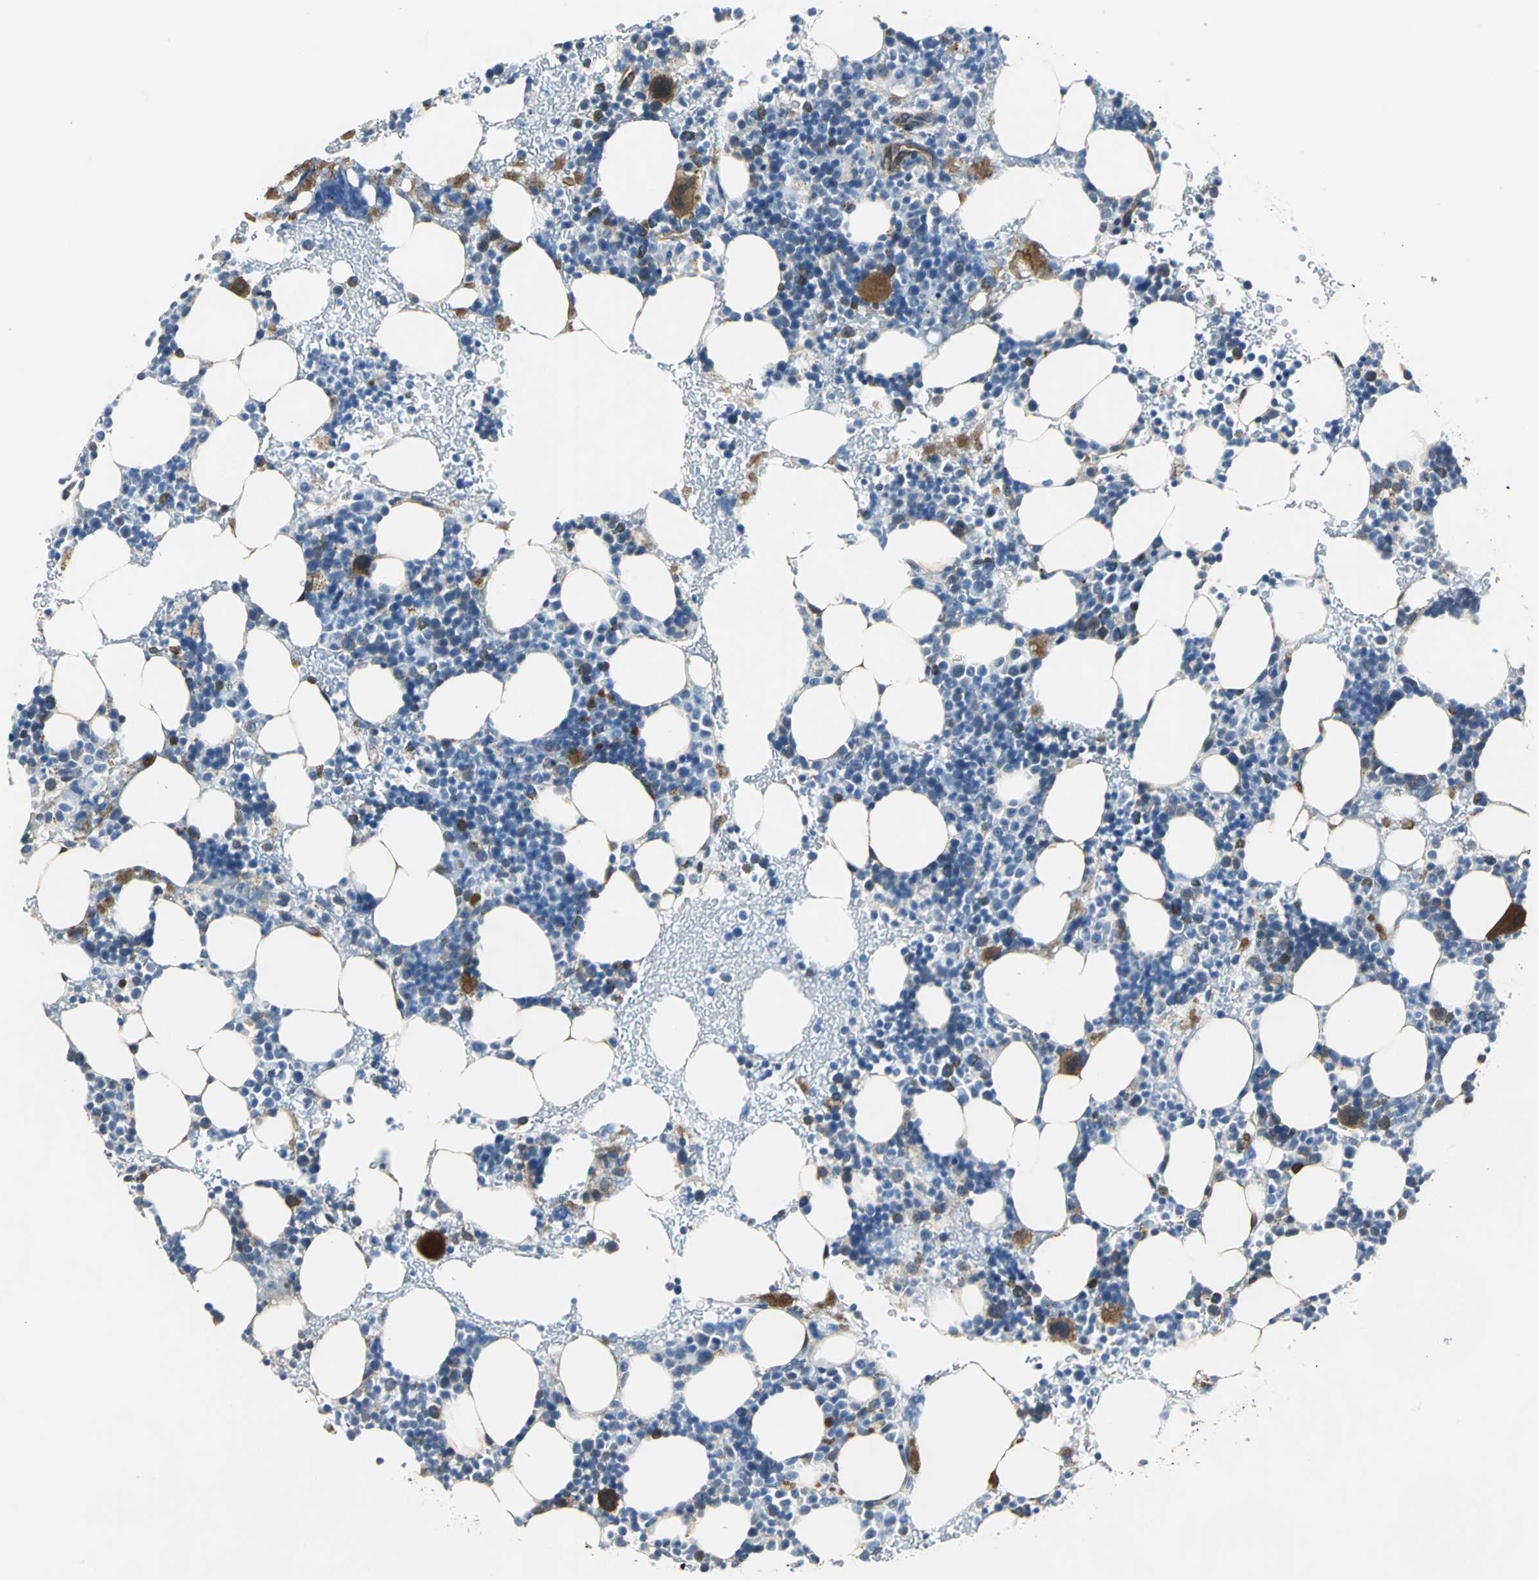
{"staining": {"intensity": "moderate", "quantity": "<25%", "location": "cytoplasmic/membranous"}, "tissue": "bone marrow", "cell_type": "Hematopoietic cells", "image_type": "normal", "snomed": [{"axis": "morphology", "description": "Normal tissue, NOS"}, {"axis": "topography", "description": "Bone marrow"}], "caption": "Immunohistochemistry (IHC) of normal bone marrow reveals low levels of moderate cytoplasmic/membranous expression in approximately <25% of hematopoietic cells.", "gene": "ENSG00000285130", "patient": {"sex": "male", "age": 17}}